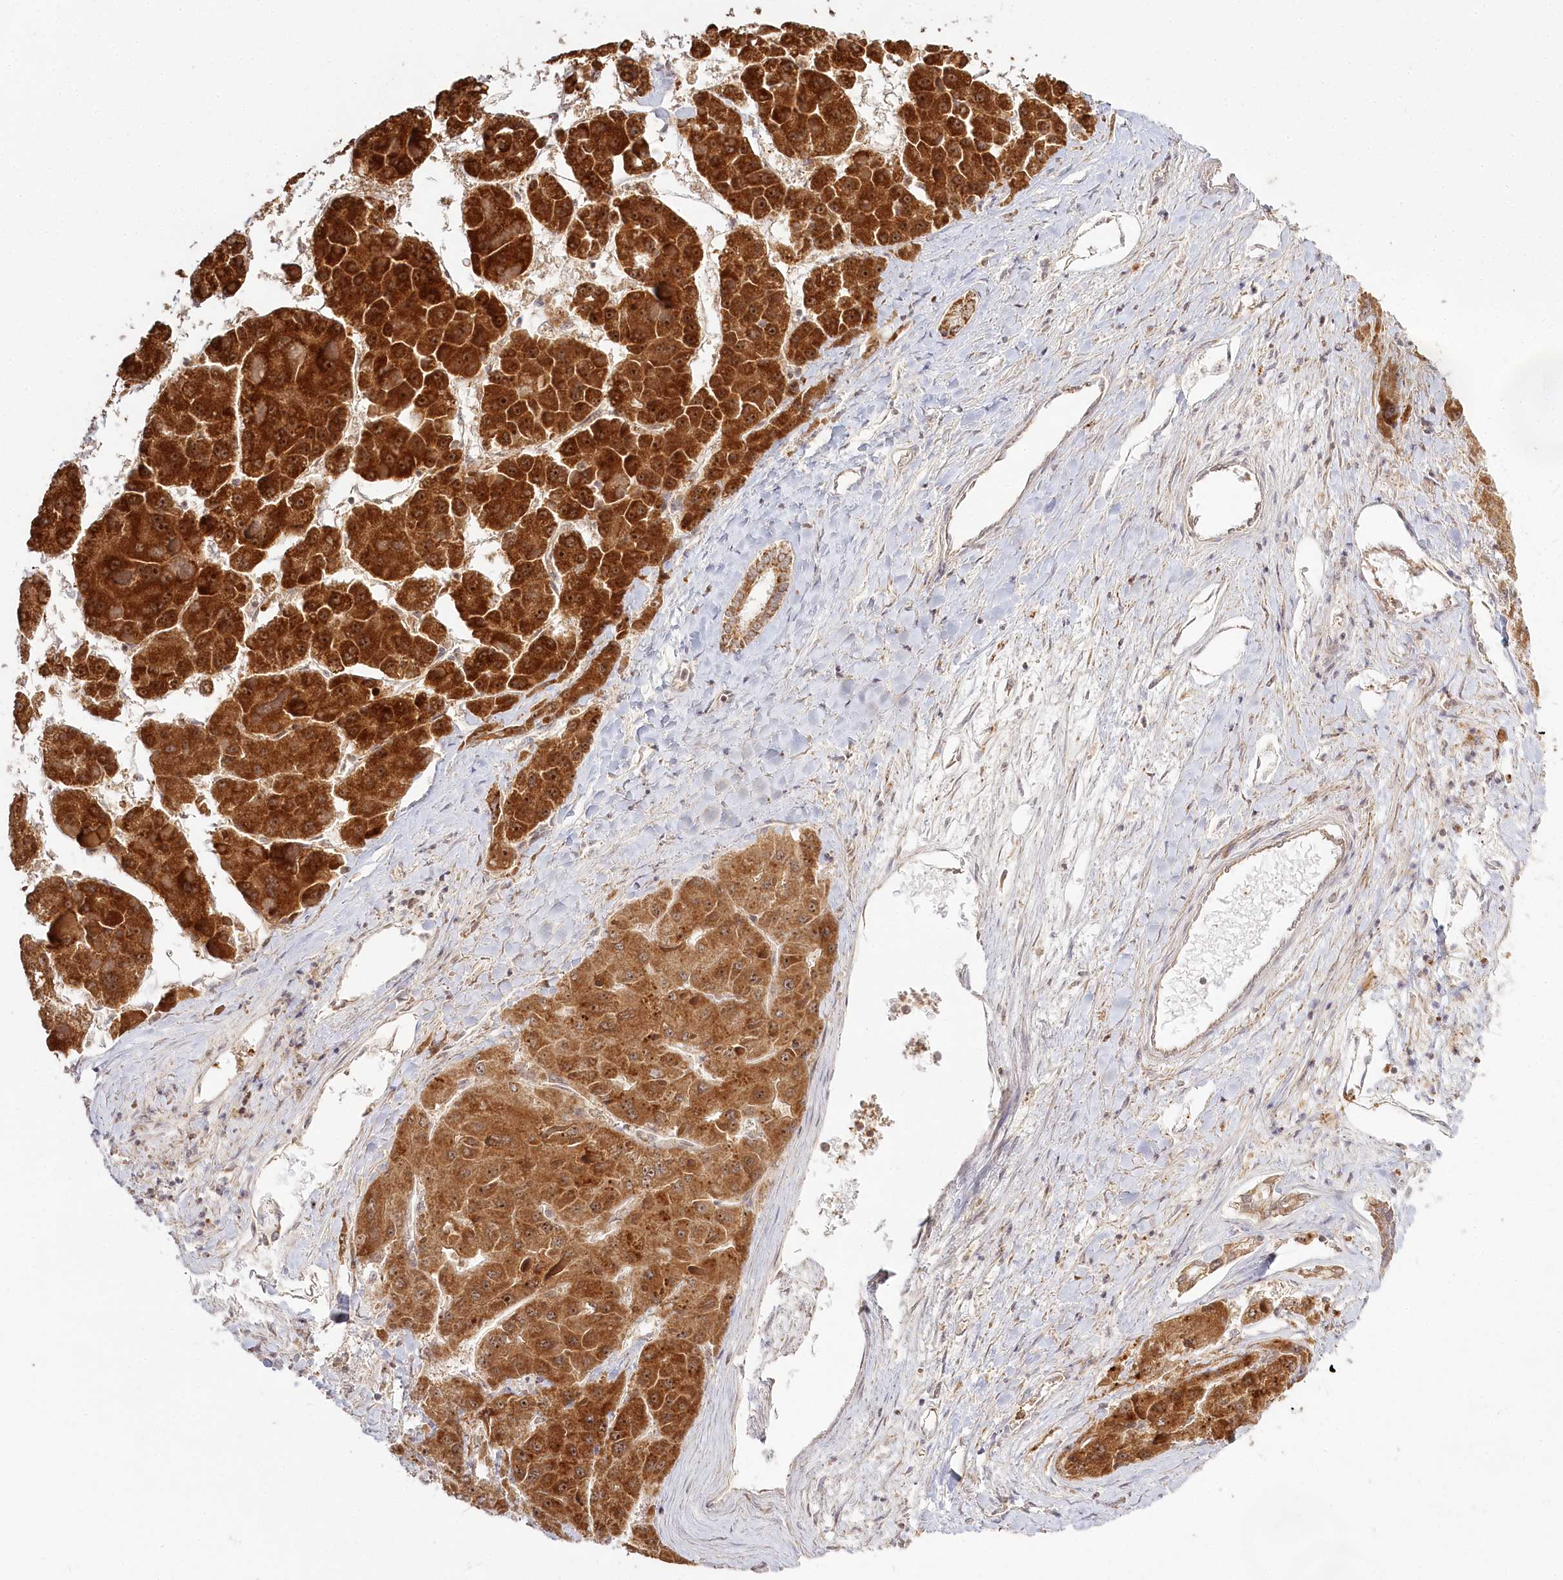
{"staining": {"intensity": "strong", "quantity": ">75%", "location": "cytoplasmic/membranous,nuclear"}, "tissue": "liver cancer", "cell_type": "Tumor cells", "image_type": "cancer", "snomed": [{"axis": "morphology", "description": "Carcinoma, Hepatocellular, NOS"}, {"axis": "topography", "description": "Liver"}], "caption": "Immunohistochemical staining of liver cancer (hepatocellular carcinoma) shows high levels of strong cytoplasmic/membranous and nuclear staining in about >75% of tumor cells. The protein is shown in brown color, while the nuclei are stained blue.", "gene": "RTN4IP1", "patient": {"sex": "female", "age": 73}}